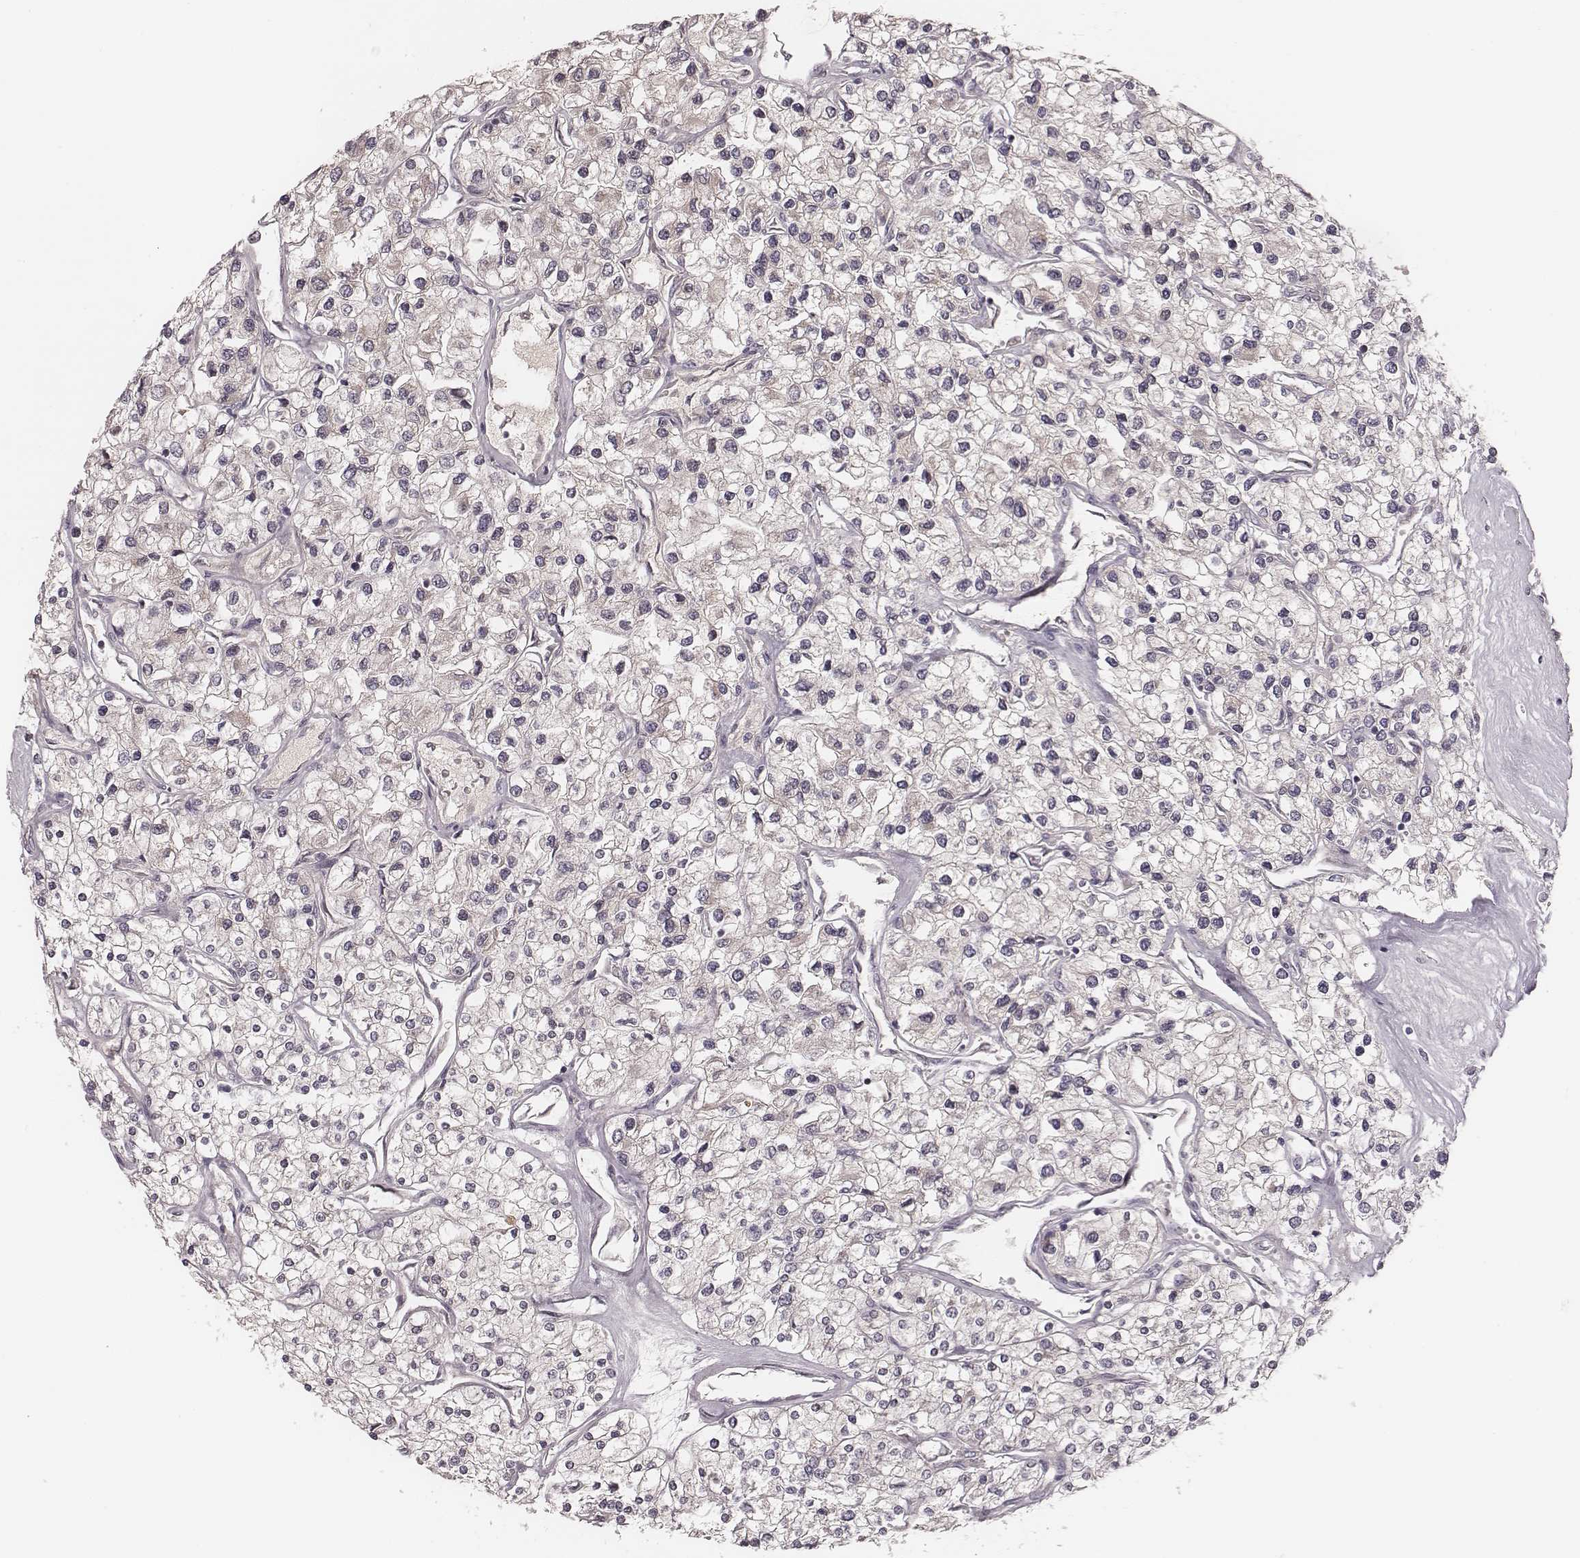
{"staining": {"intensity": "negative", "quantity": "none", "location": "none"}, "tissue": "renal cancer", "cell_type": "Tumor cells", "image_type": "cancer", "snomed": [{"axis": "morphology", "description": "Adenocarcinoma, NOS"}, {"axis": "topography", "description": "Kidney"}], "caption": "Tumor cells are negative for brown protein staining in renal cancer (adenocarcinoma). (Stains: DAB immunohistochemistry (IHC) with hematoxylin counter stain, Microscopy: brightfield microscopy at high magnification).", "gene": "P2RX5", "patient": {"sex": "male", "age": 80}}